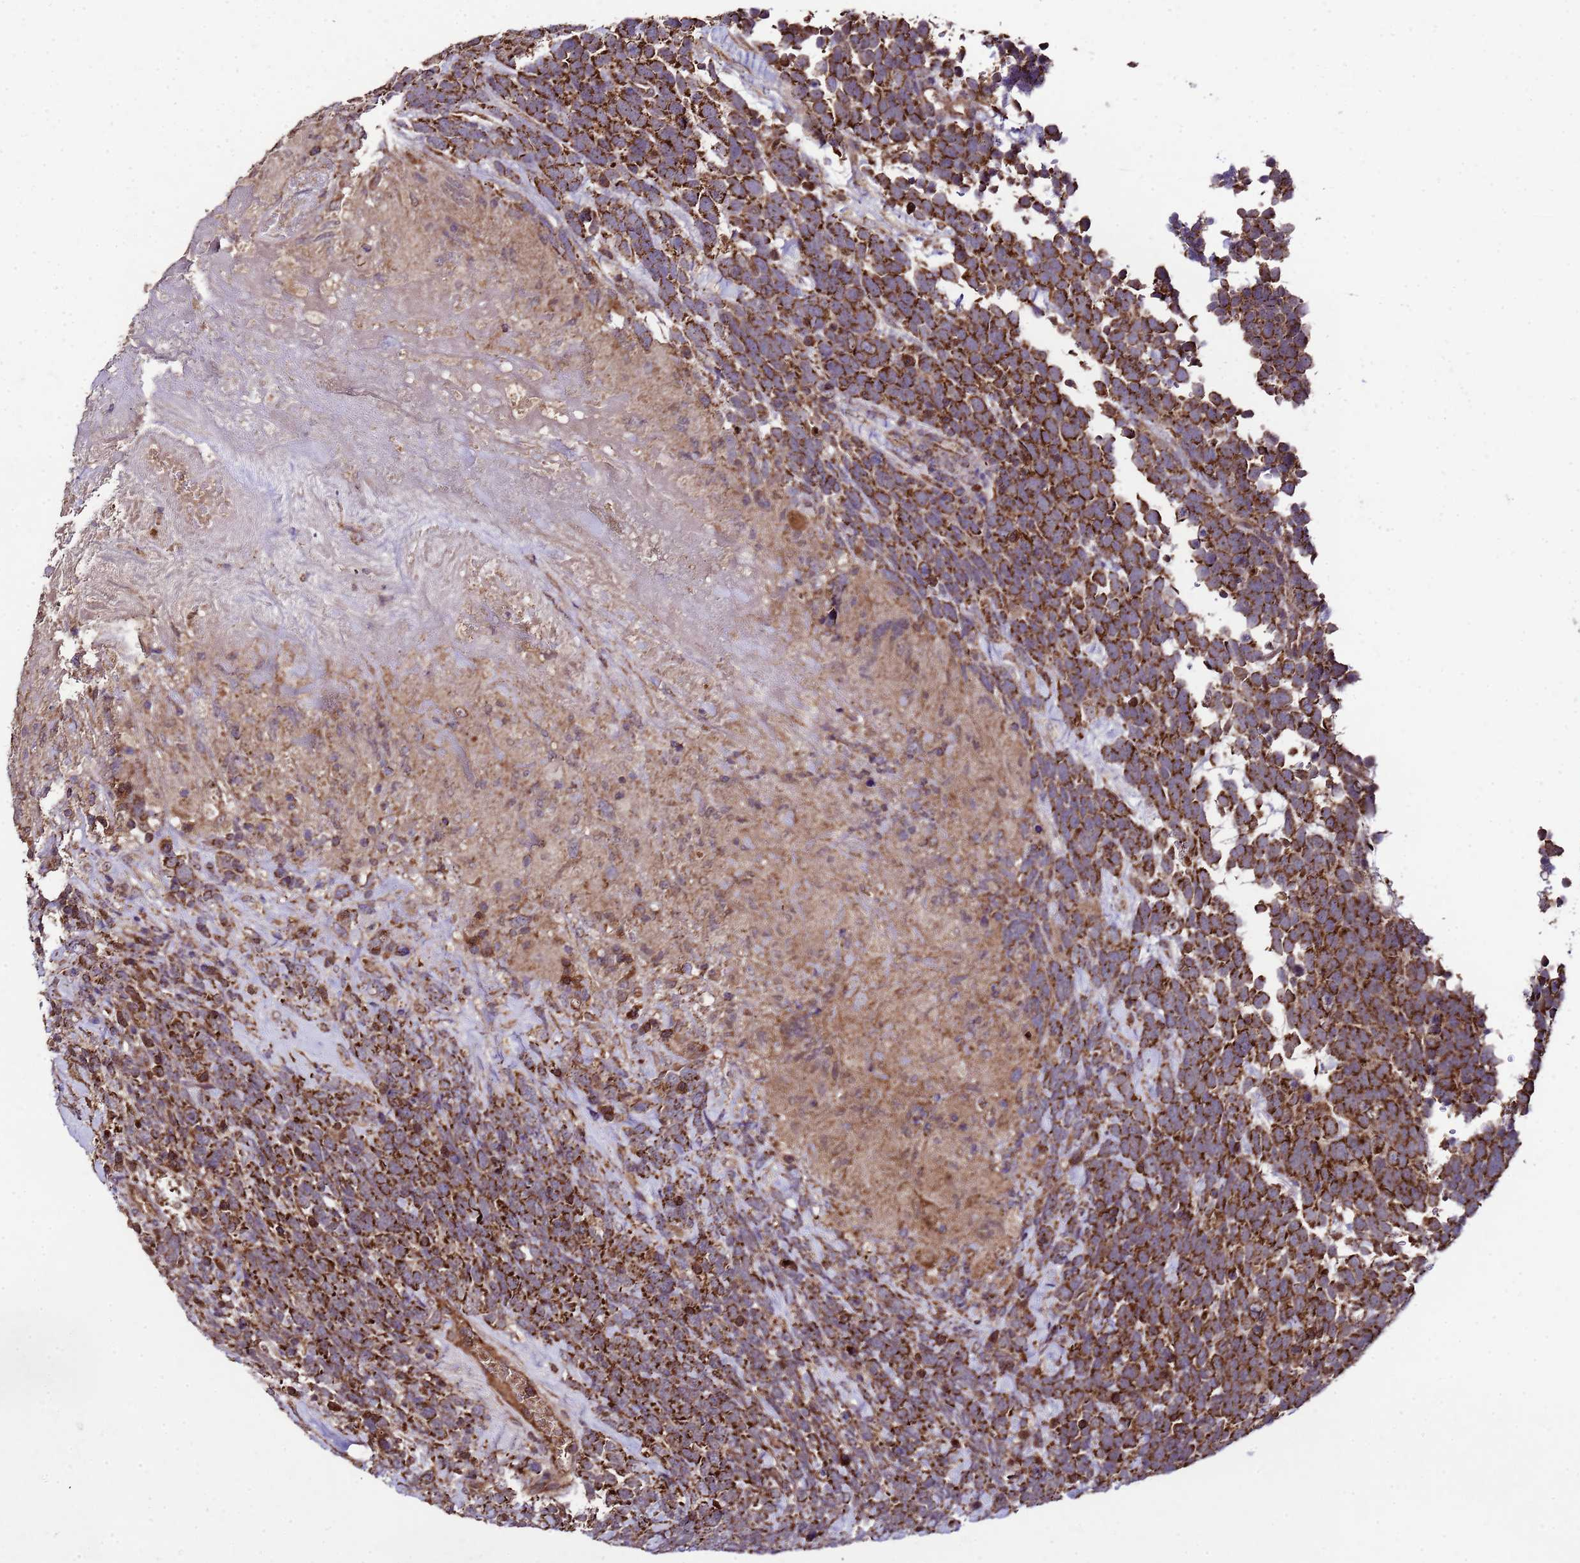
{"staining": {"intensity": "strong", "quantity": ">75%", "location": "cytoplasmic/membranous"}, "tissue": "urothelial cancer", "cell_type": "Tumor cells", "image_type": "cancer", "snomed": [{"axis": "morphology", "description": "Urothelial carcinoma, High grade"}, {"axis": "topography", "description": "Urinary bladder"}], "caption": "Urothelial cancer was stained to show a protein in brown. There is high levels of strong cytoplasmic/membranous positivity in approximately >75% of tumor cells.", "gene": "HSPBAP1", "patient": {"sex": "female", "age": 82}}